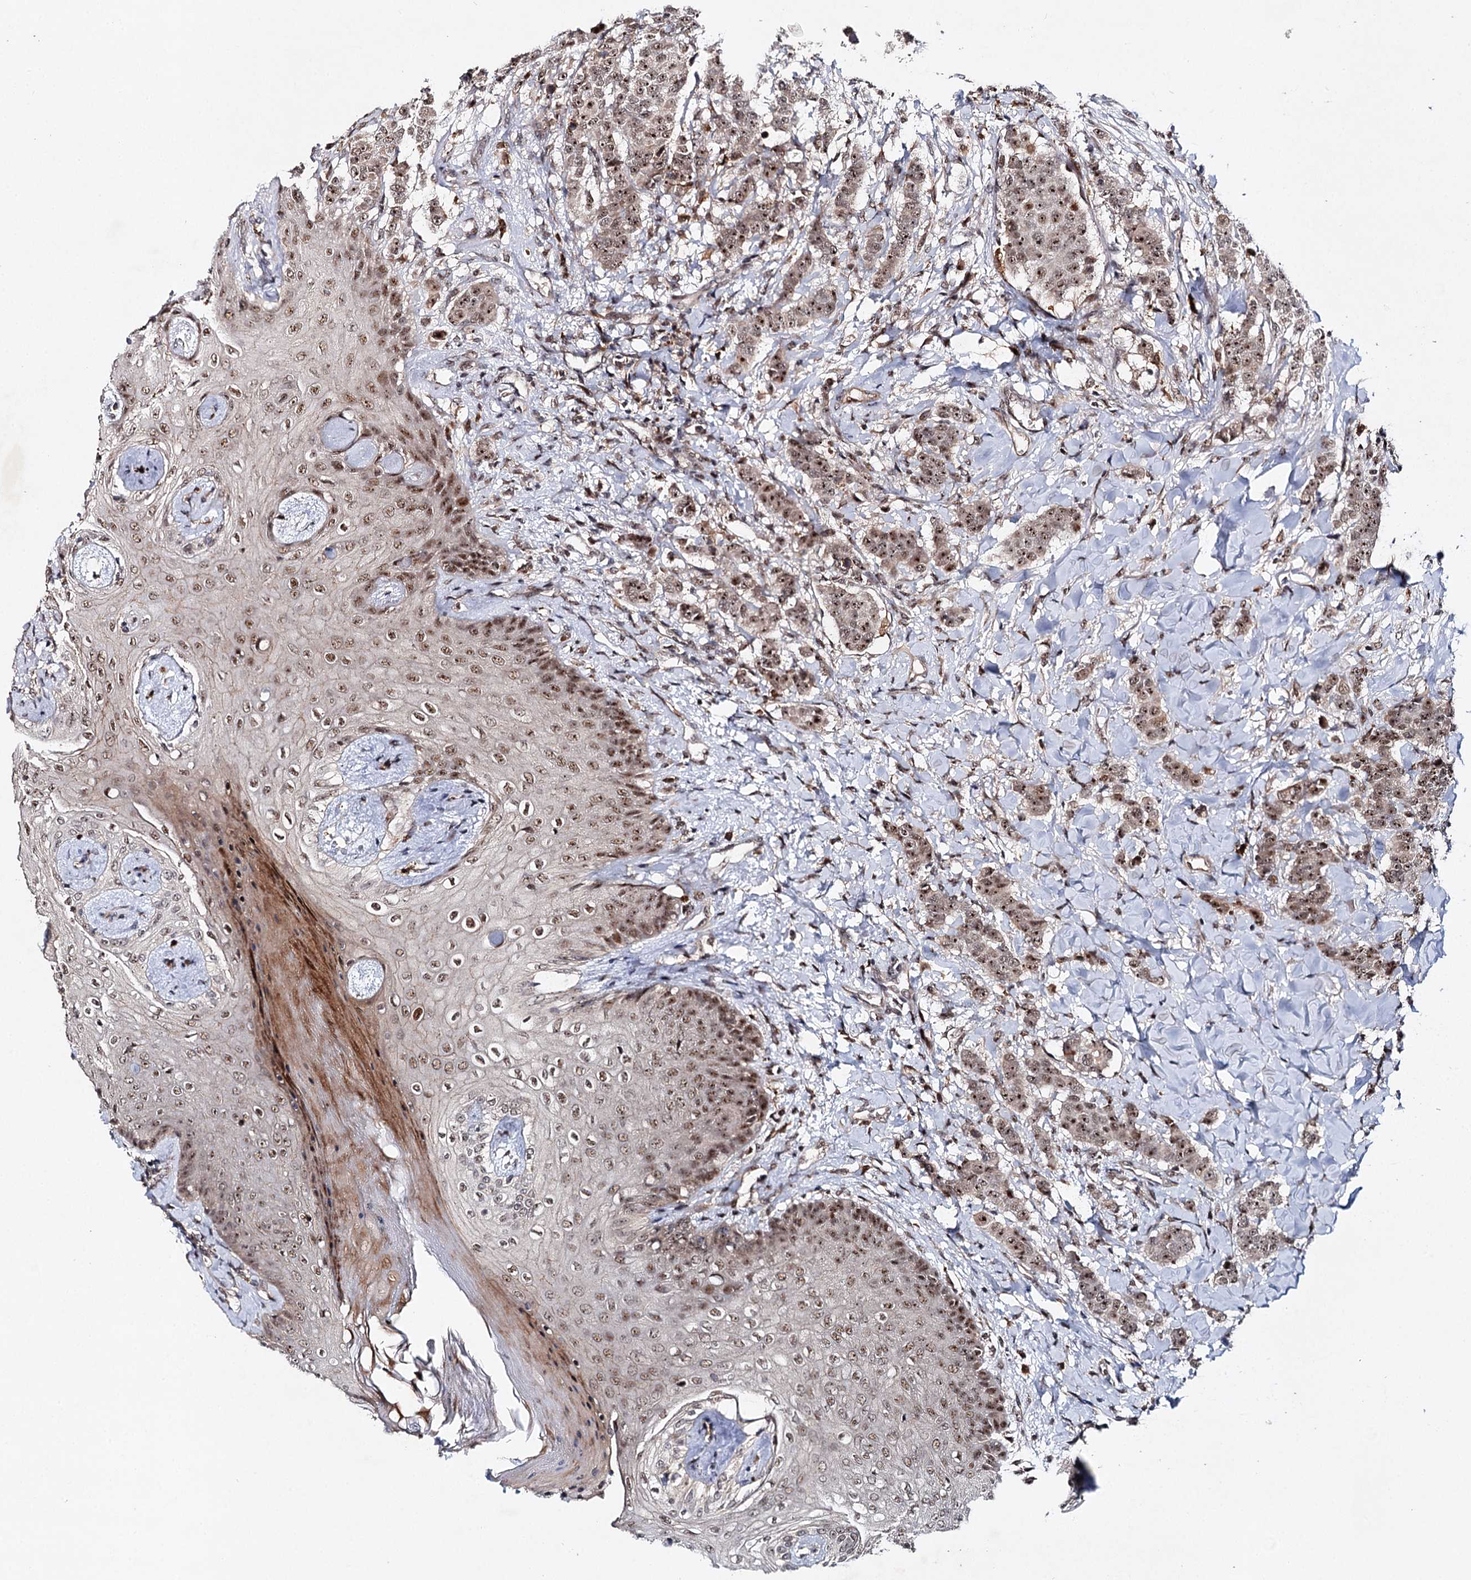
{"staining": {"intensity": "moderate", "quantity": ">75%", "location": "nuclear"}, "tissue": "breast cancer", "cell_type": "Tumor cells", "image_type": "cancer", "snomed": [{"axis": "morphology", "description": "Duct carcinoma"}, {"axis": "topography", "description": "Breast"}], "caption": "IHC image of human breast cancer (infiltrating ductal carcinoma) stained for a protein (brown), which shows medium levels of moderate nuclear staining in approximately >75% of tumor cells.", "gene": "BUD13", "patient": {"sex": "female", "age": 40}}